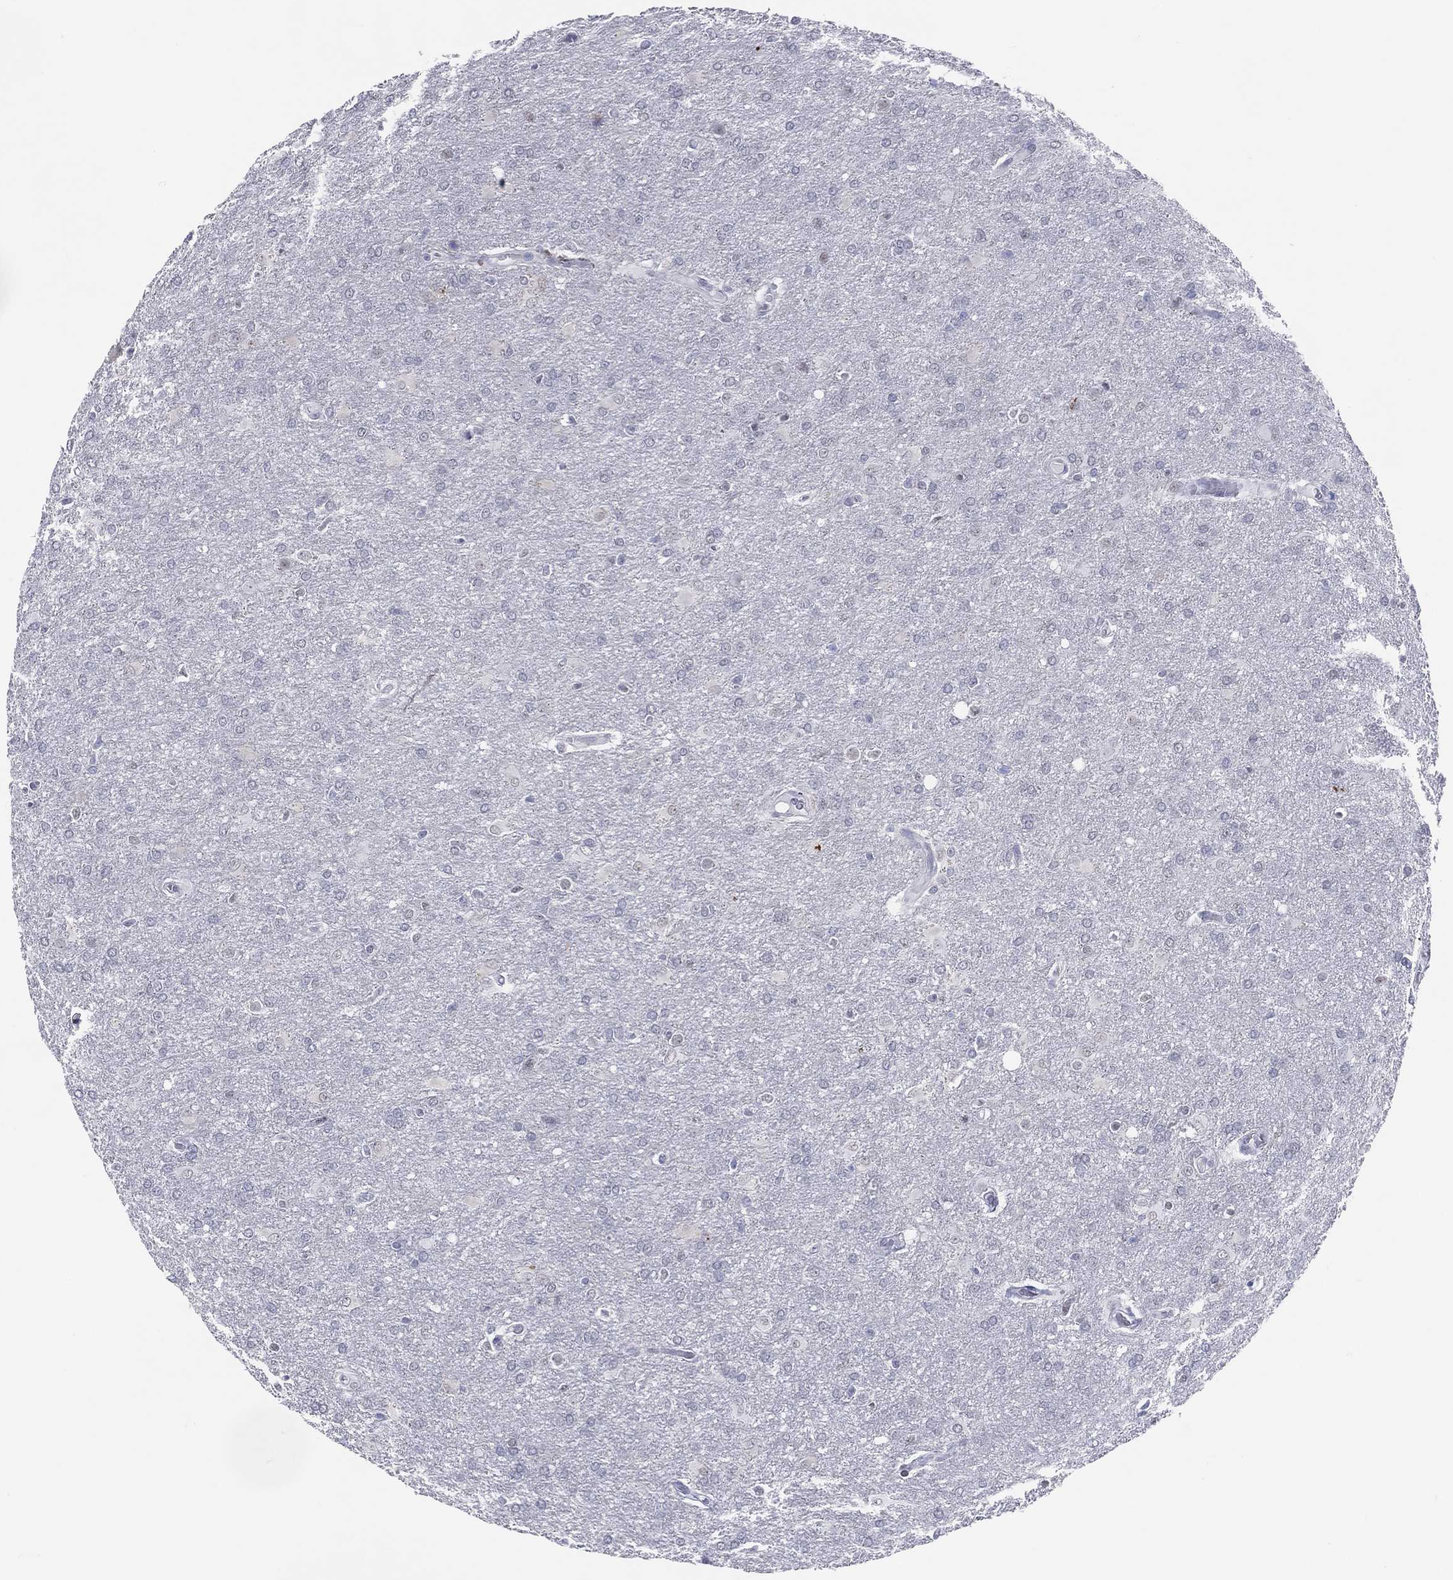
{"staining": {"intensity": "negative", "quantity": "none", "location": "none"}, "tissue": "glioma", "cell_type": "Tumor cells", "image_type": "cancer", "snomed": [{"axis": "morphology", "description": "Glioma, malignant, High grade"}, {"axis": "topography", "description": "Brain"}], "caption": "Tumor cells show no significant protein staining in high-grade glioma (malignant). (Immunohistochemistry (ihc), brightfield microscopy, high magnification).", "gene": "CFAP58", "patient": {"sex": "male", "age": 68}}